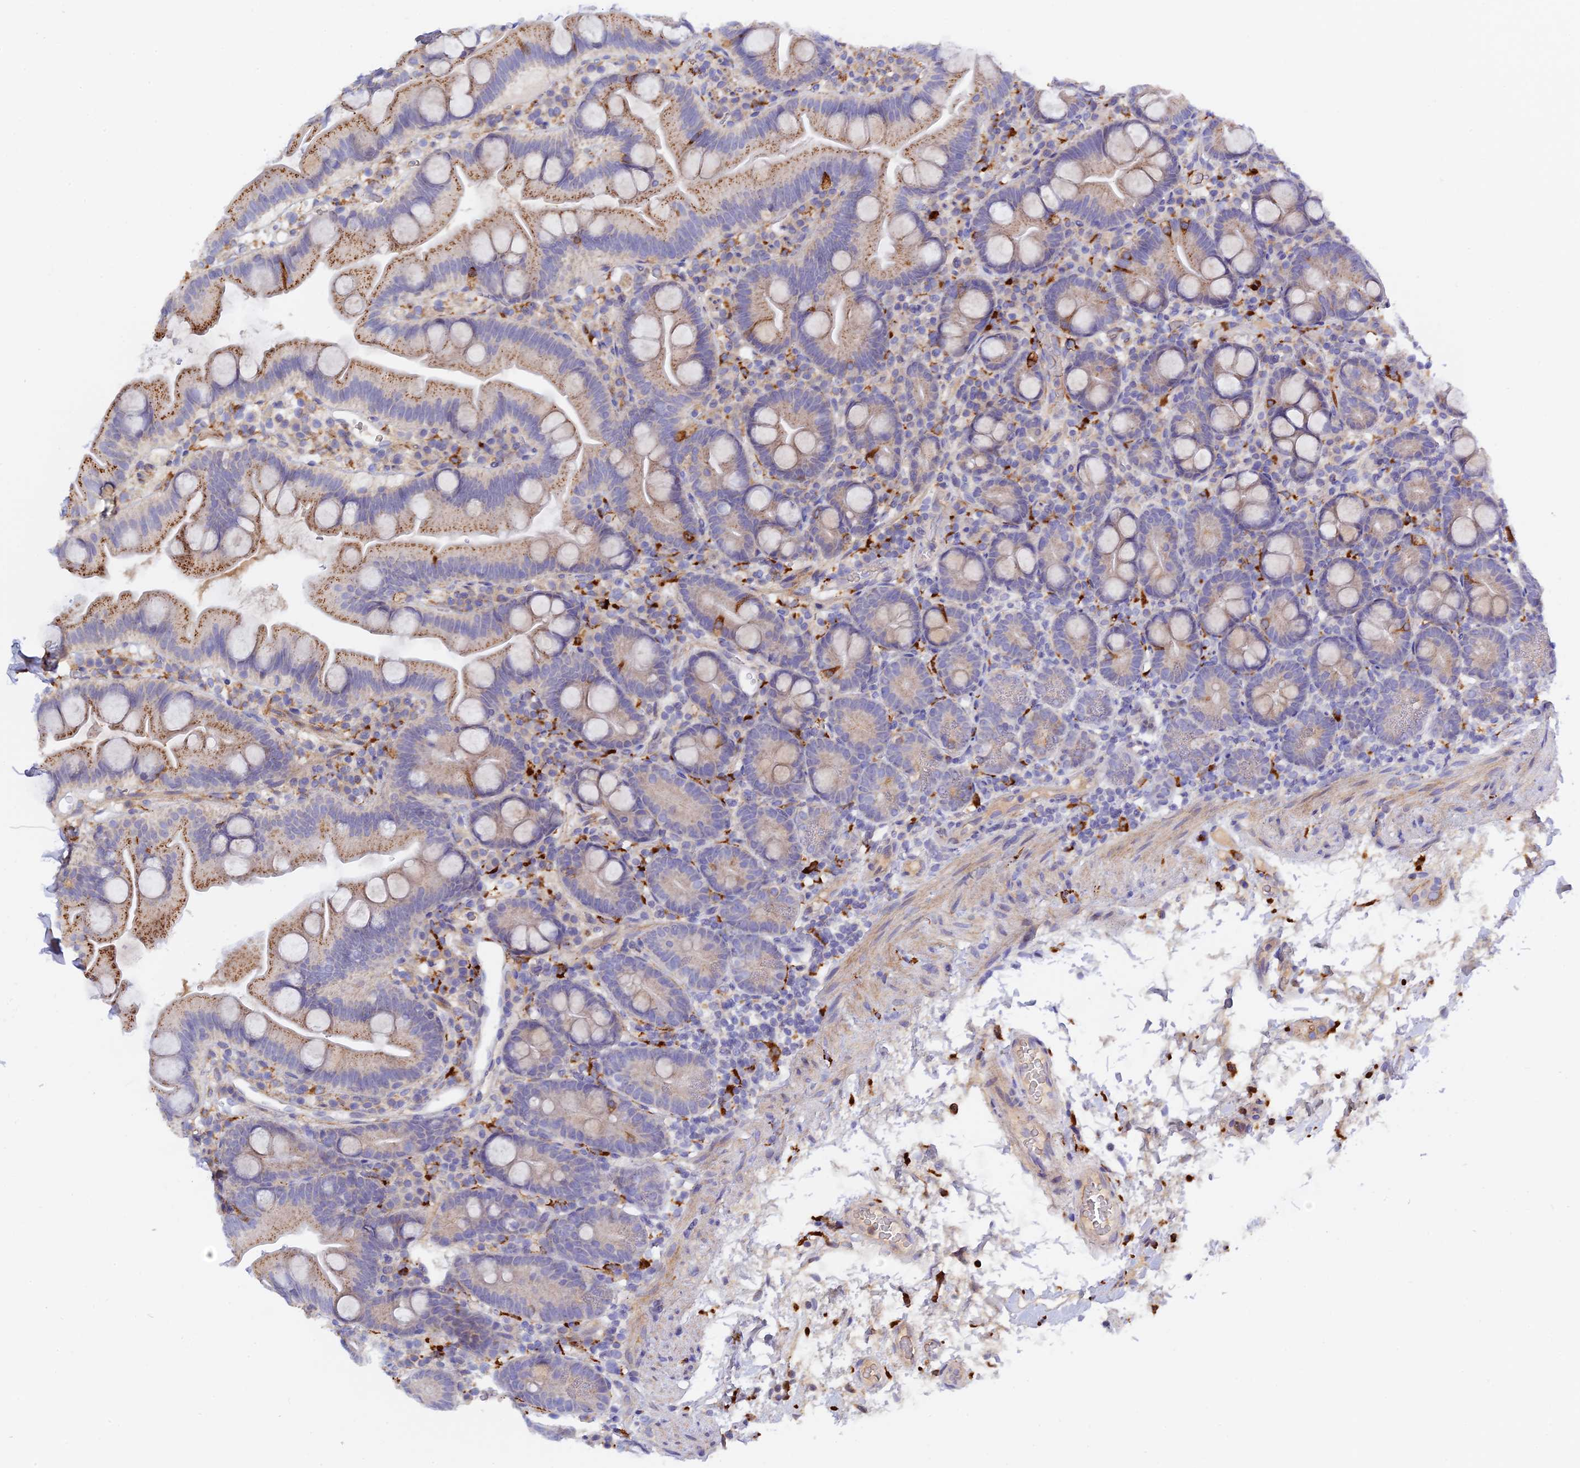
{"staining": {"intensity": "moderate", "quantity": "25%-75%", "location": "cytoplasmic/membranous"}, "tissue": "small intestine", "cell_type": "Glandular cells", "image_type": "normal", "snomed": [{"axis": "morphology", "description": "Normal tissue, NOS"}, {"axis": "topography", "description": "Small intestine"}], "caption": "Normal small intestine exhibits moderate cytoplasmic/membranous positivity in about 25%-75% of glandular cells, visualized by immunohistochemistry.", "gene": "RPGRIP1L", "patient": {"sex": "female", "age": 68}}